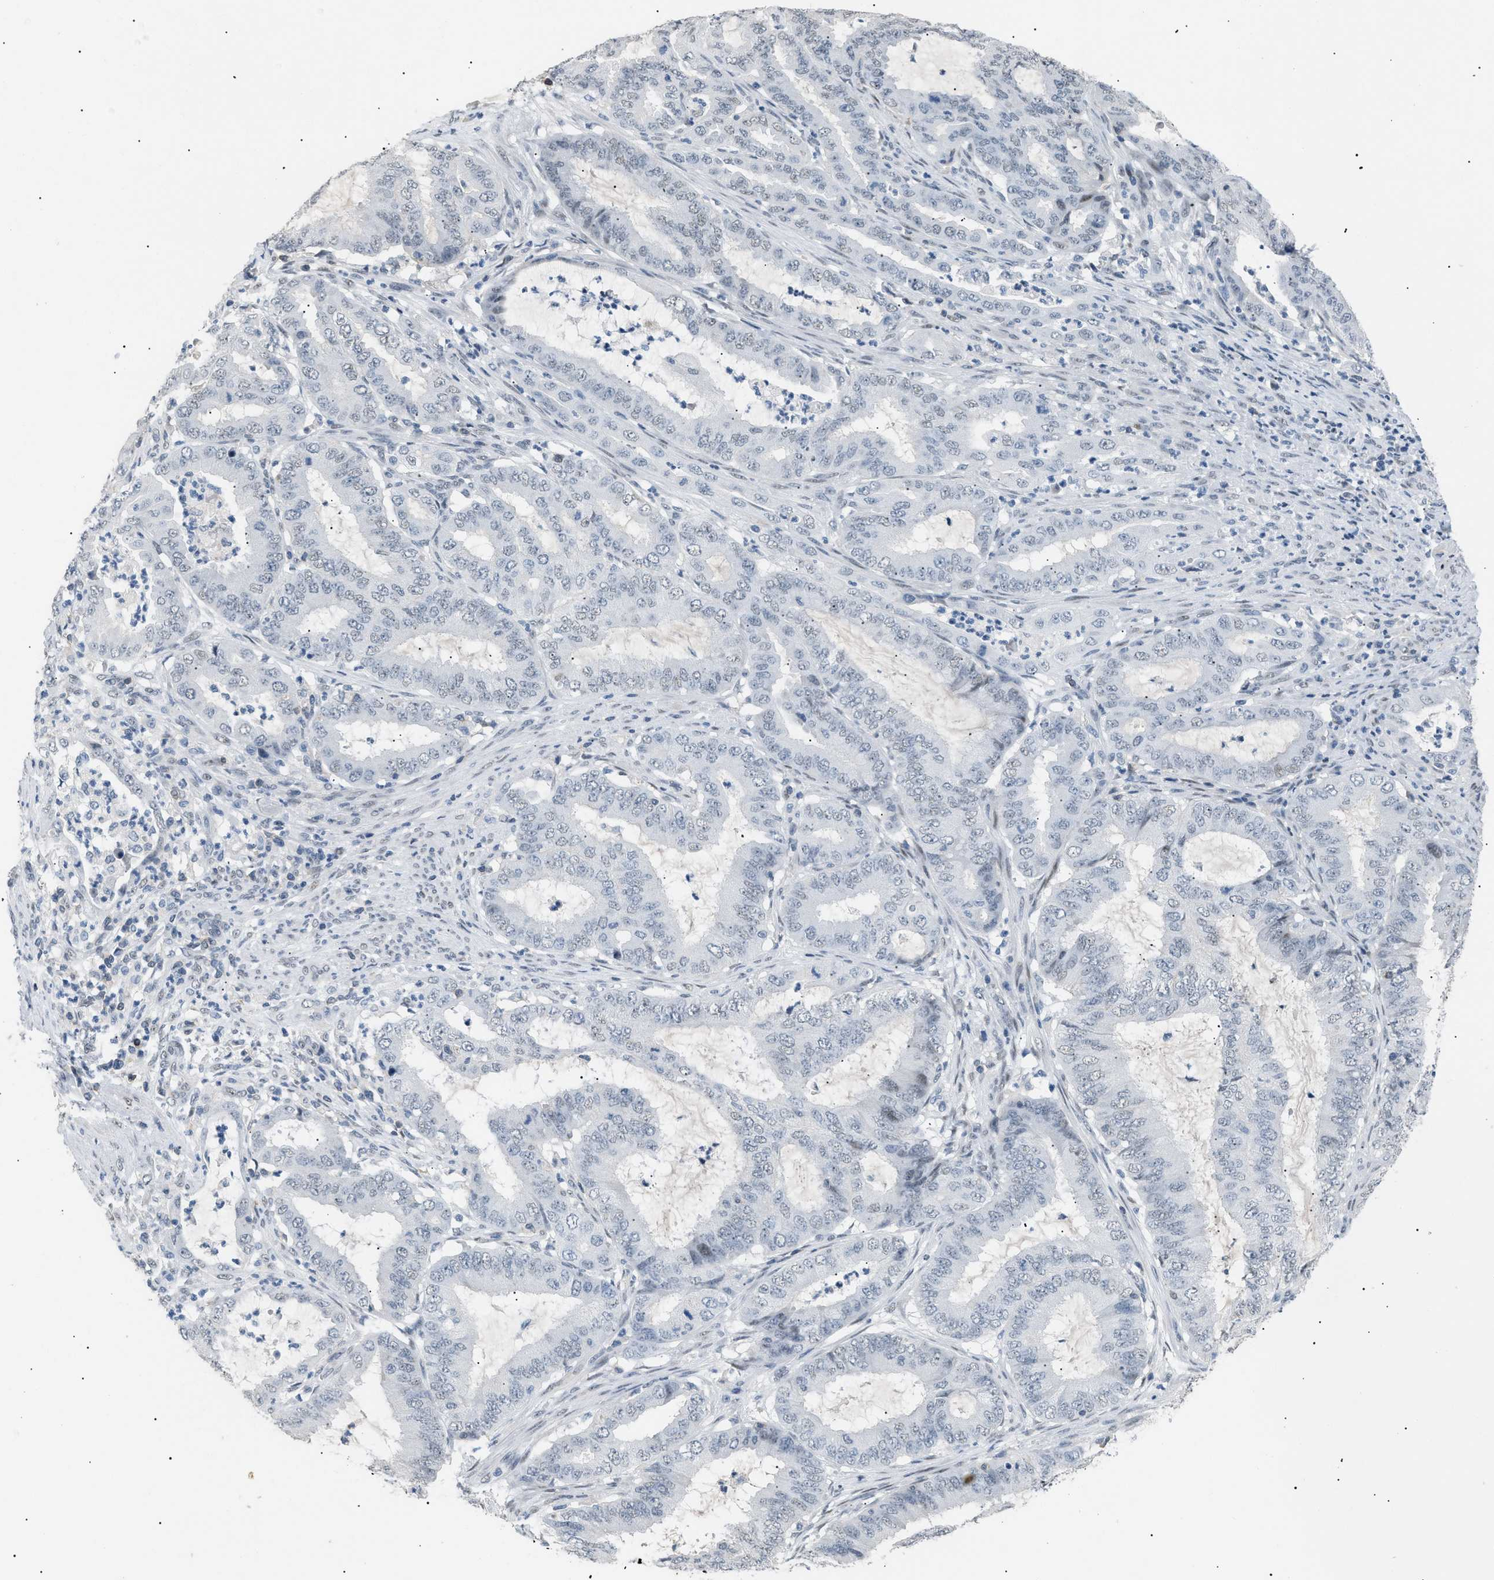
{"staining": {"intensity": "weak", "quantity": "<25%", "location": "nuclear"}, "tissue": "endometrial cancer", "cell_type": "Tumor cells", "image_type": "cancer", "snomed": [{"axis": "morphology", "description": "Adenocarcinoma, NOS"}, {"axis": "topography", "description": "Endometrium"}], "caption": "Immunohistochemistry (IHC) of human endometrial adenocarcinoma demonstrates no positivity in tumor cells. (IHC, brightfield microscopy, high magnification).", "gene": "KCNC3", "patient": {"sex": "female", "age": 70}}